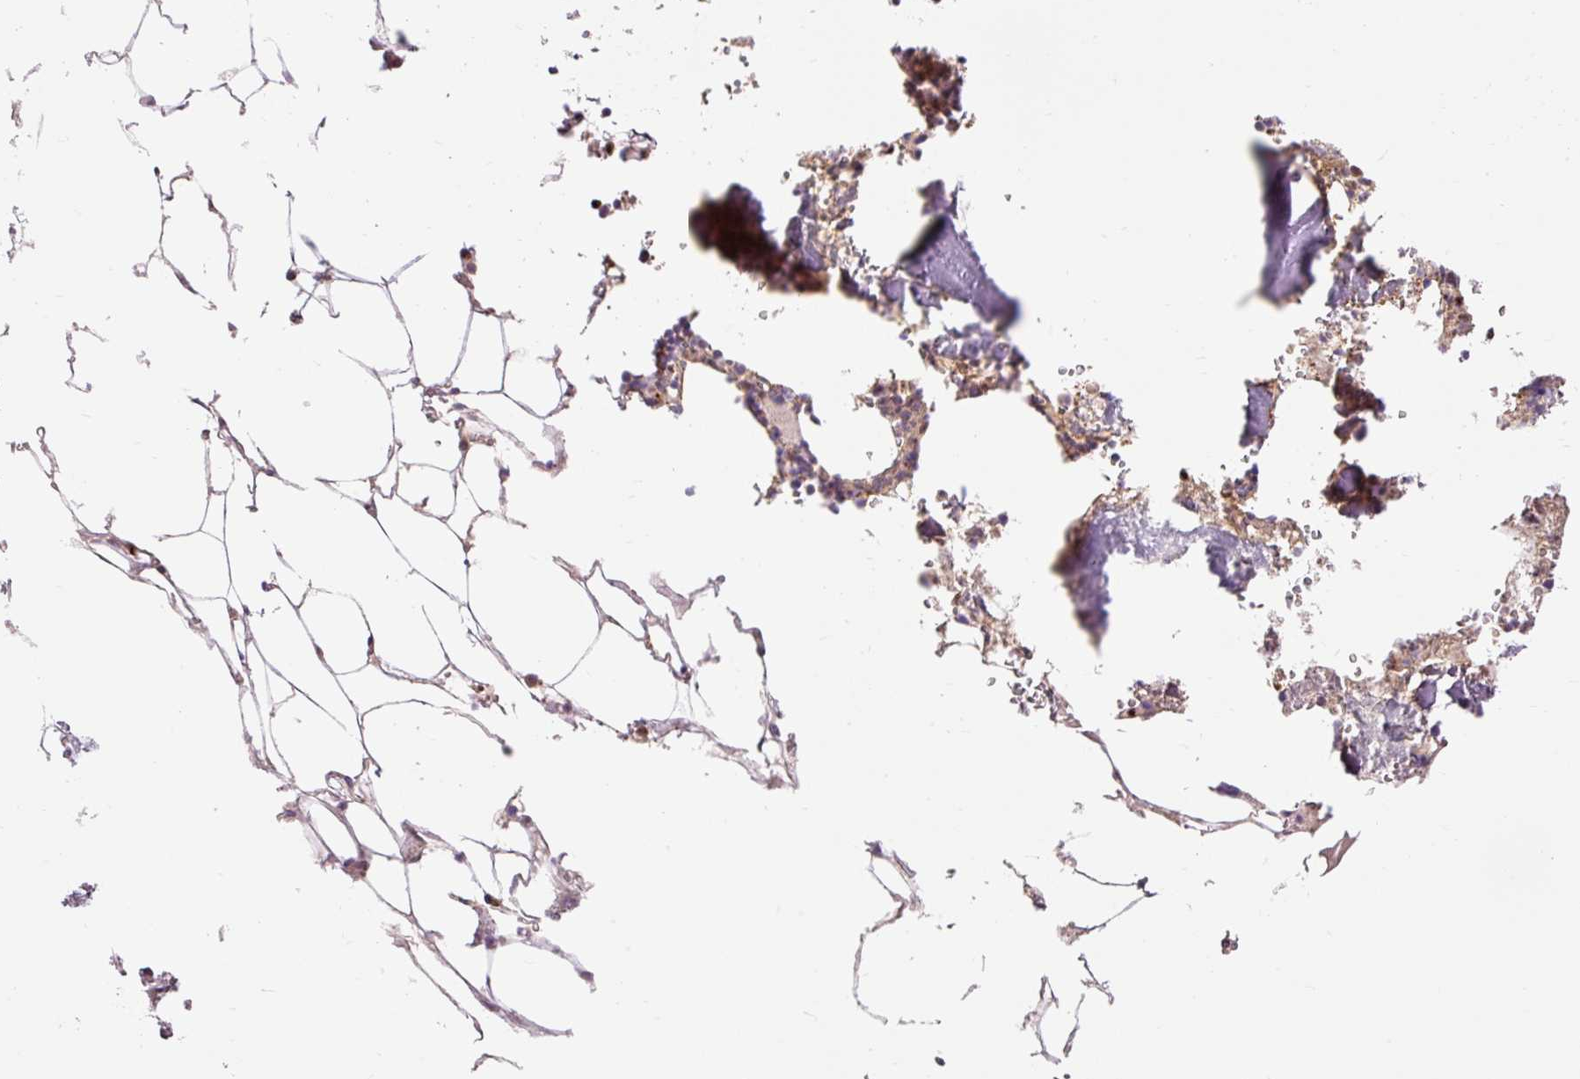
{"staining": {"intensity": "strong", "quantity": "25%-75%", "location": "cytoplasmic/membranous"}, "tissue": "bone marrow", "cell_type": "Hematopoietic cells", "image_type": "normal", "snomed": [{"axis": "morphology", "description": "Normal tissue, NOS"}, {"axis": "topography", "description": "Bone marrow"}], "caption": "Protein analysis of unremarkable bone marrow displays strong cytoplasmic/membranous staining in about 25%-75% of hematopoietic cells.", "gene": "PRDX5", "patient": {"sex": "male", "age": 54}}